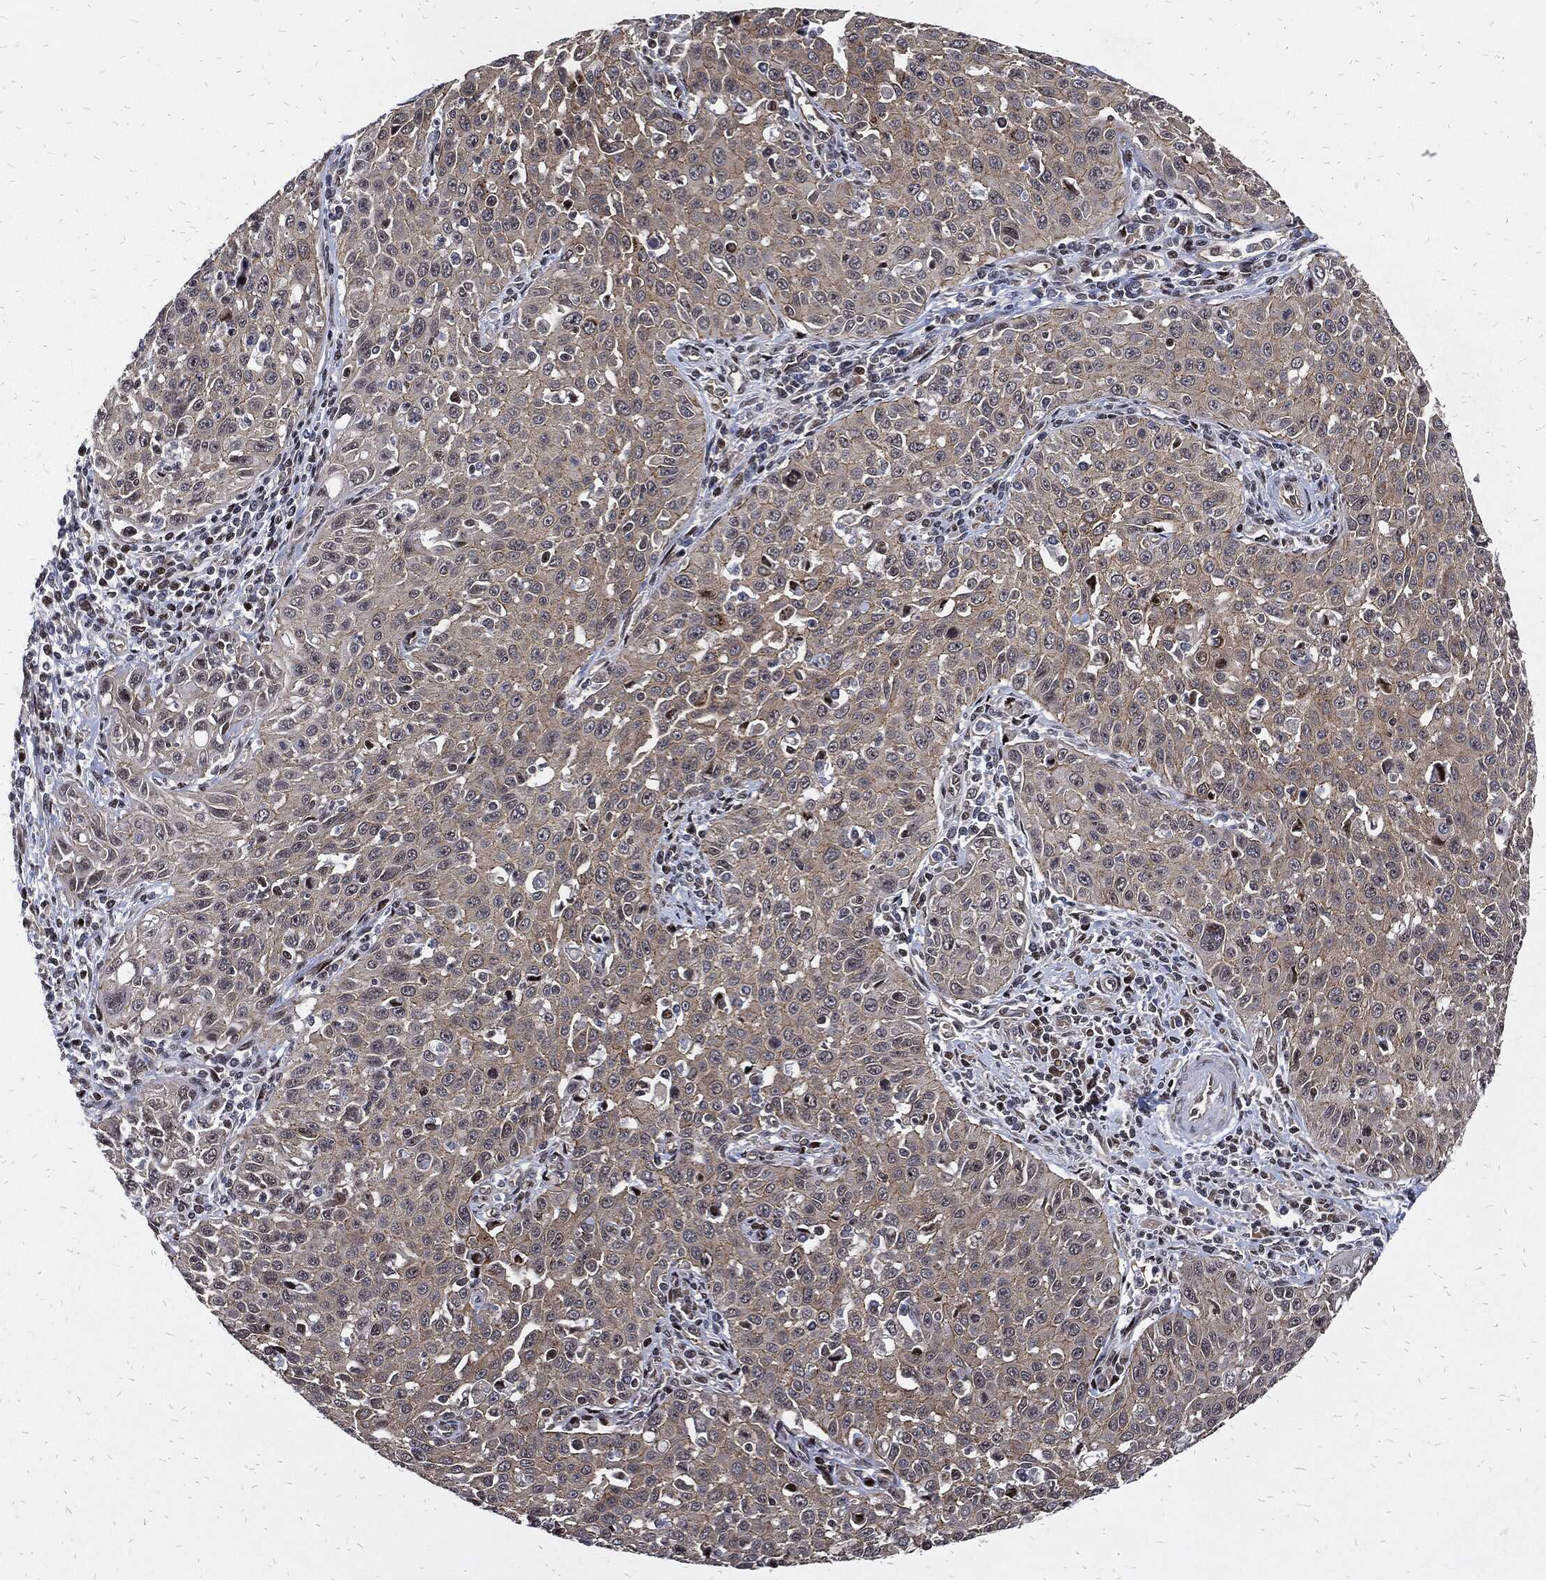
{"staining": {"intensity": "negative", "quantity": "none", "location": "none"}, "tissue": "cervical cancer", "cell_type": "Tumor cells", "image_type": "cancer", "snomed": [{"axis": "morphology", "description": "Squamous cell carcinoma, NOS"}, {"axis": "topography", "description": "Cervix"}], "caption": "An IHC histopathology image of cervical cancer is shown. There is no staining in tumor cells of cervical cancer. Nuclei are stained in blue.", "gene": "ZNF775", "patient": {"sex": "female", "age": 26}}